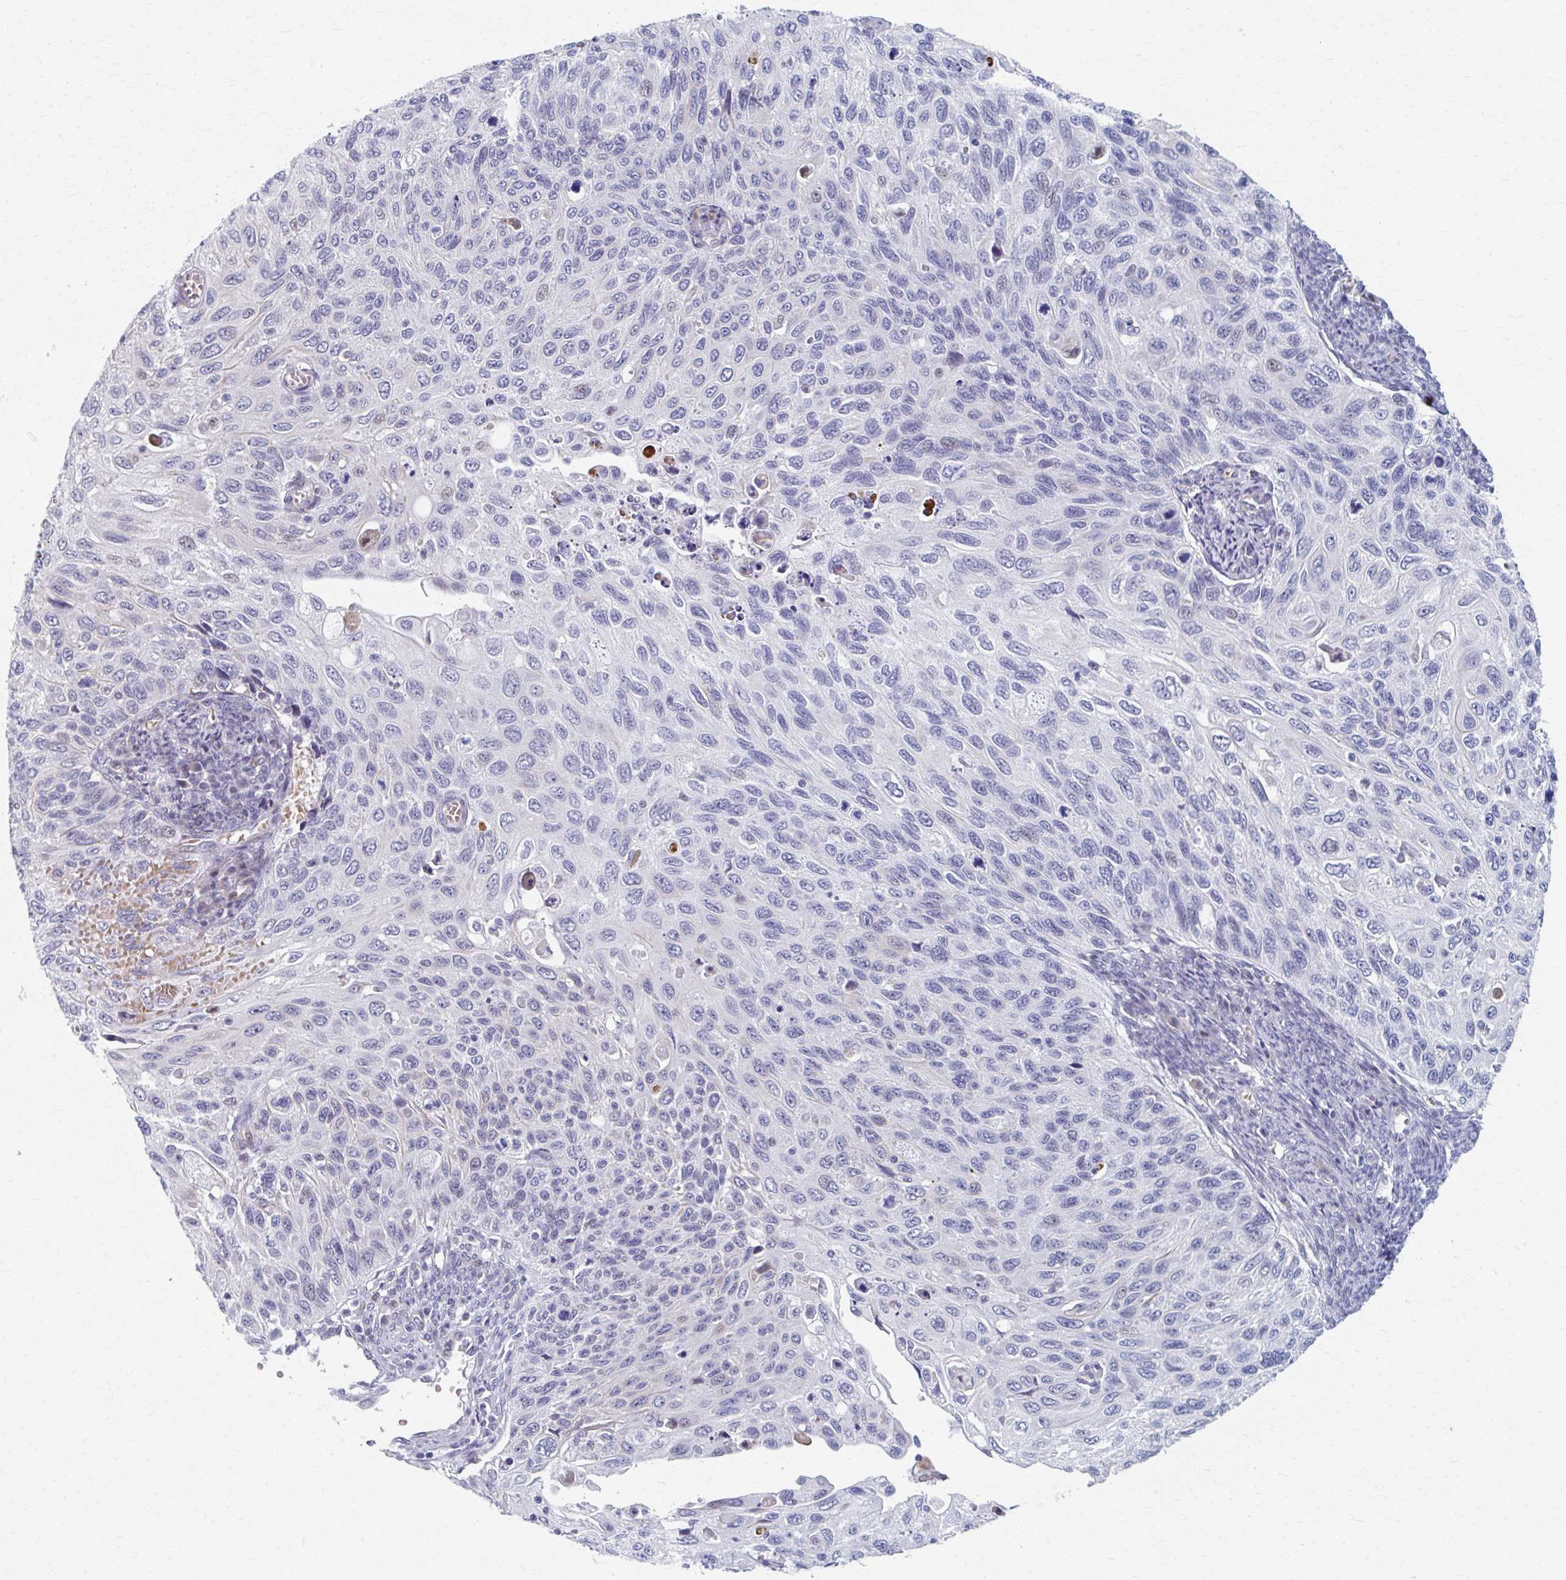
{"staining": {"intensity": "negative", "quantity": "none", "location": "none"}, "tissue": "cervical cancer", "cell_type": "Tumor cells", "image_type": "cancer", "snomed": [{"axis": "morphology", "description": "Squamous cell carcinoma, NOS"}, {"axis": "topography", "description": "Cervix"}], "caption": "Immunohistochemical staining of human cervical cancer (squamous cell carcinoma) demonstrates no significant positivity in tumor cells.", "gene": "ABHD16B", "patient": {"sex": "female", "age": 70}}